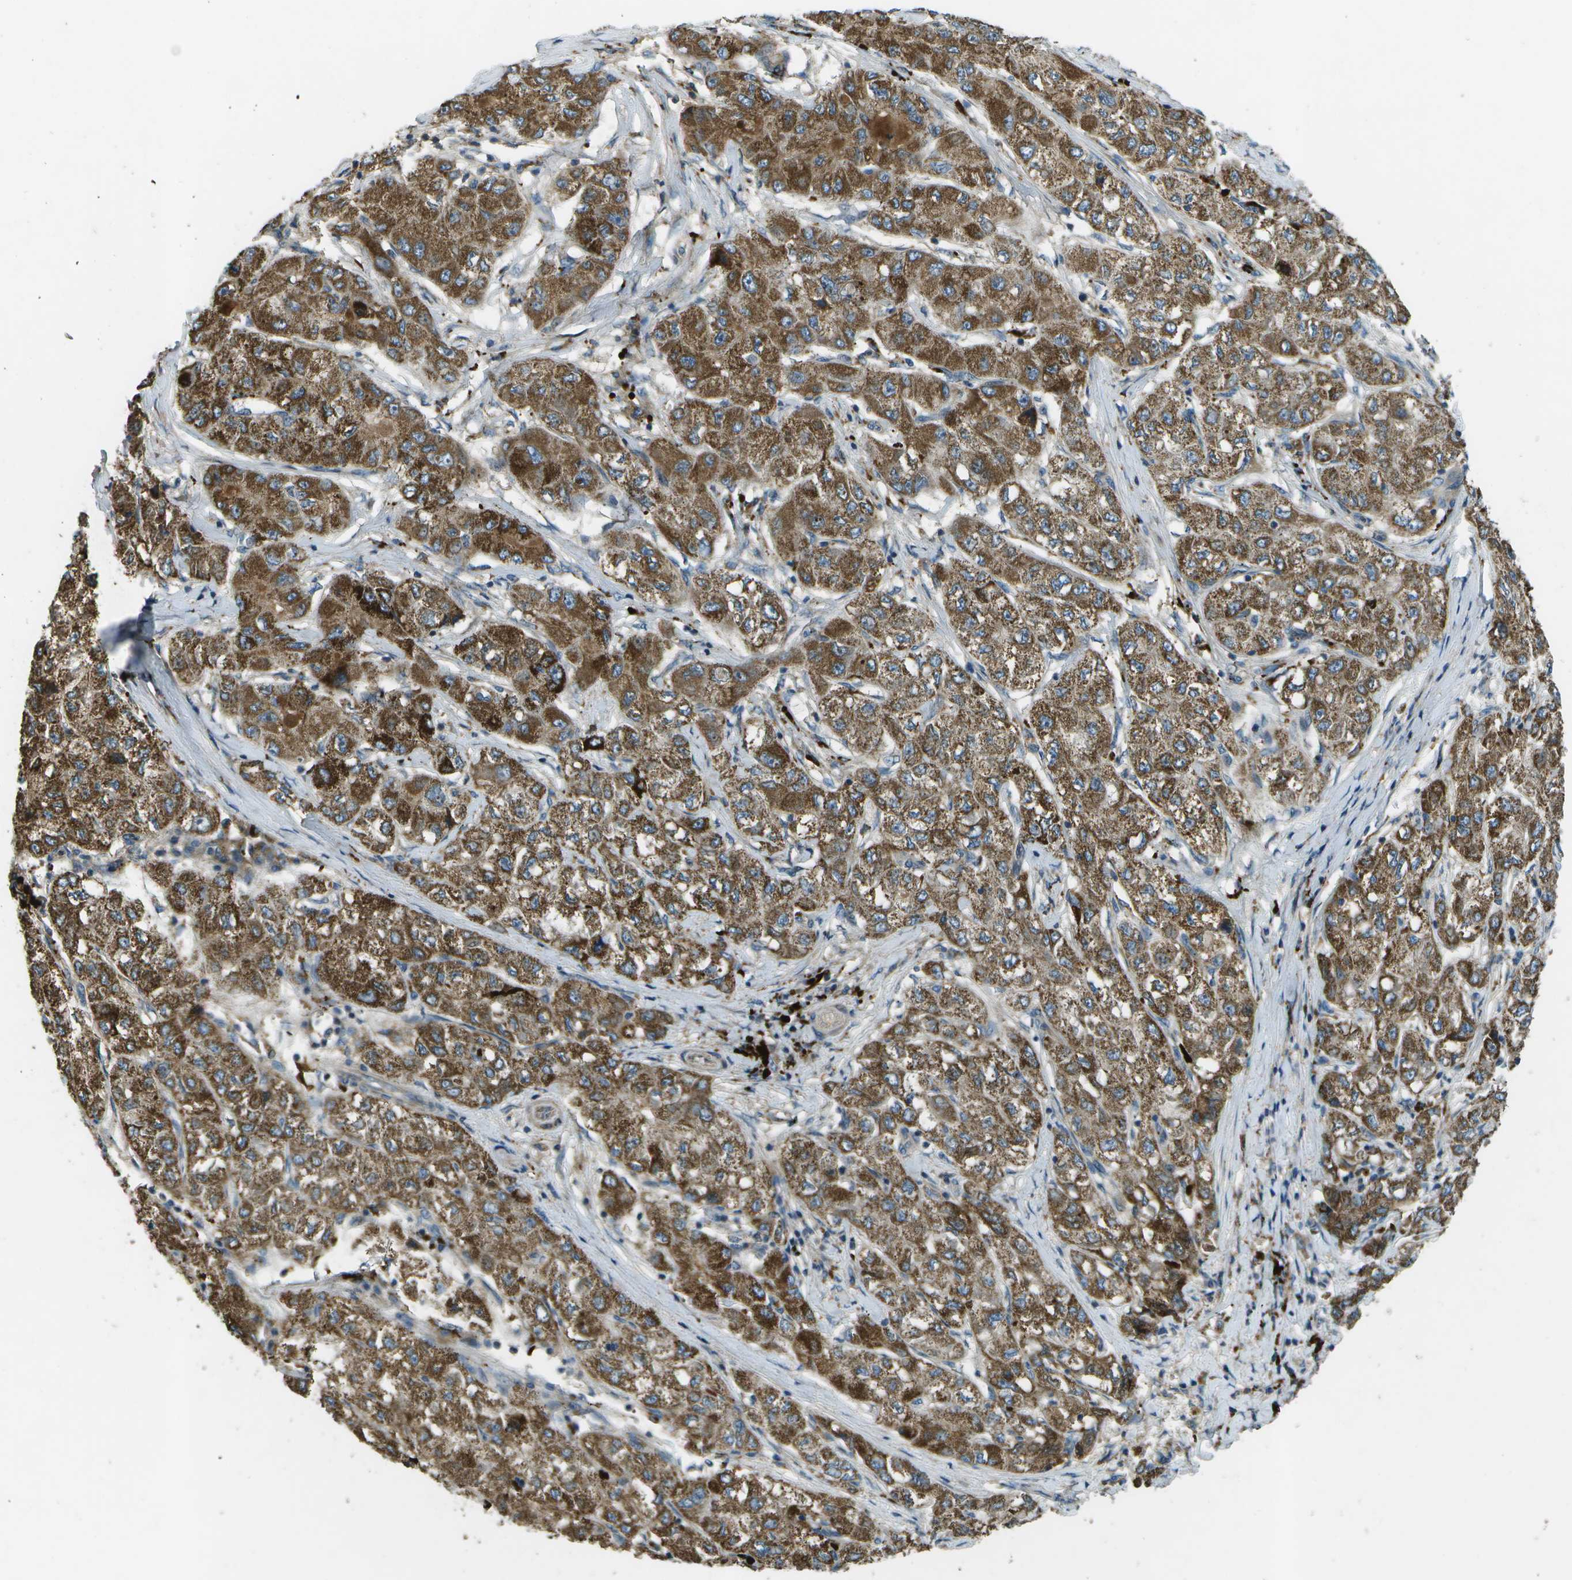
{"staining": {"intensity": "strong", "quantity": ">75%", "location": "cytoplasmic/membranous"}, "tissue": "liver cancer", "cell_type": "Tumor cells", "image_type": "cancer", "snomed": [{"axis": "morphology", "description": "Carcinoma, Hepatocellular, NOS"}, {"axis": "topography", "description": "Liver"}], "caption": "An immunohistochemistry histopathology image of neoplastic tissue is shown. Protein staining in brown labels strong cytoplasmic/membranous positivity in liver cancer (hepatocellular carcinoma) within tumor cells.", "gene": "PXYLP1", "patient": {"sex": "male", "age": 80}}